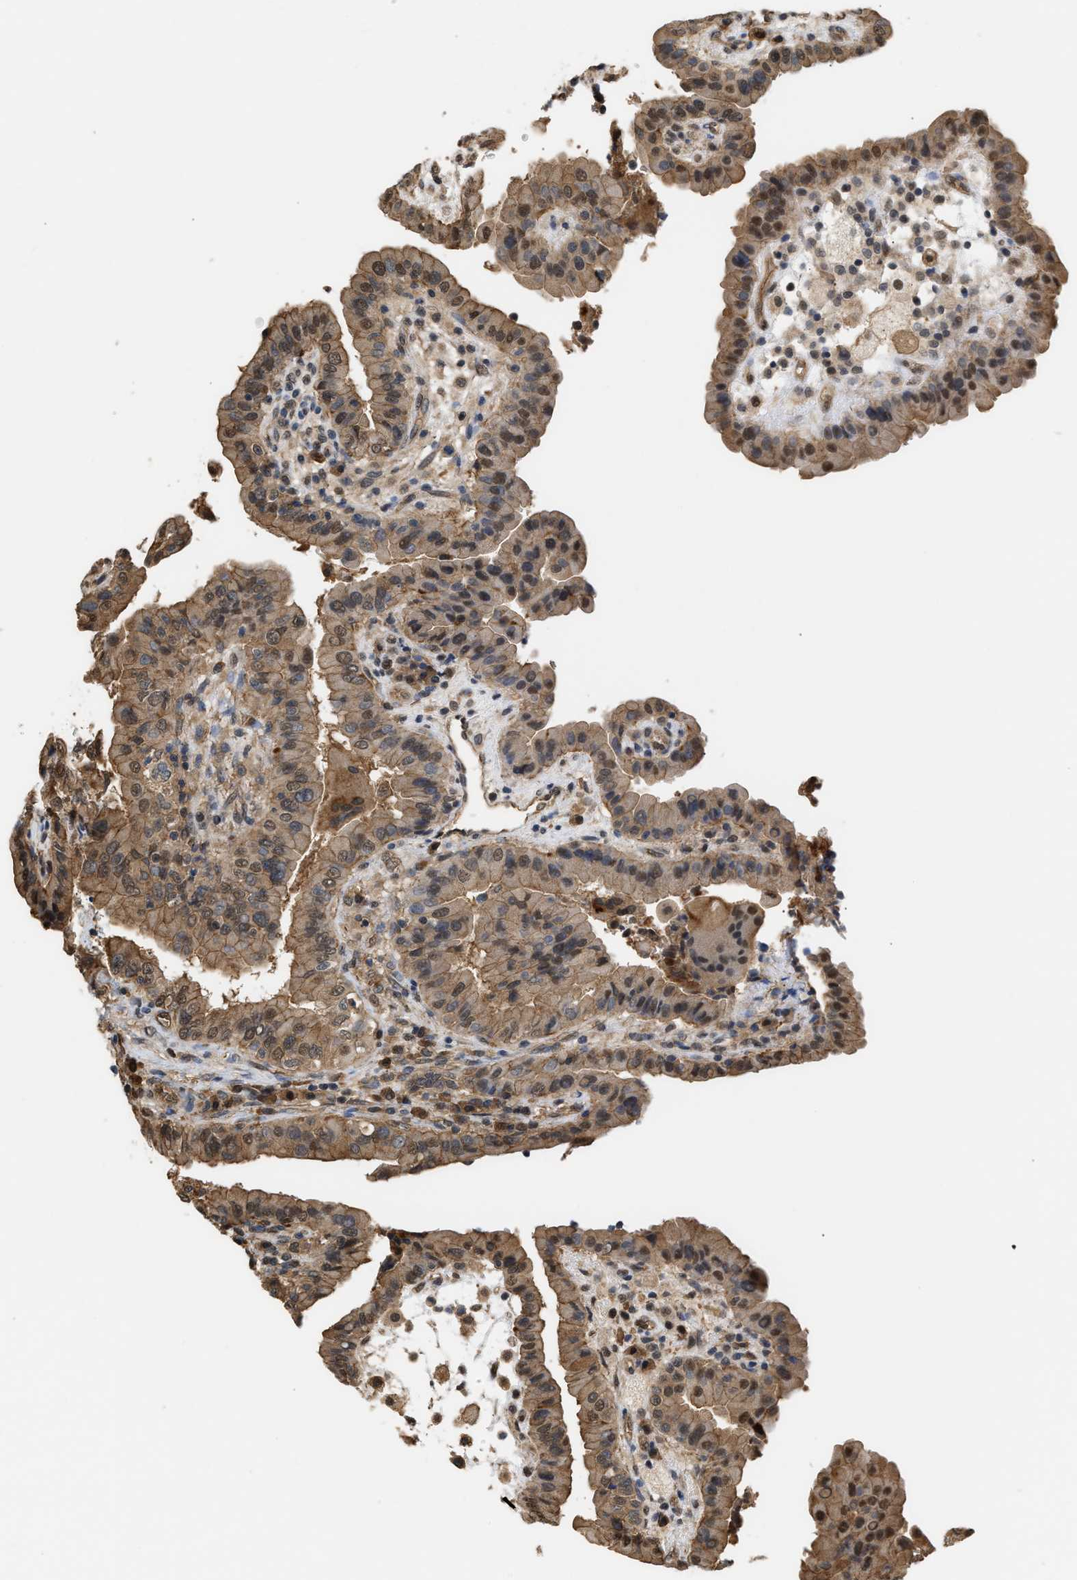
{"staining": {"intensity": "moderate", "quantity": ">75%", "location": "nuclear"}, "tissue": "thyroid cancer", "cell_type": "Tumor cells", "image_type": "cancer", "snomed": [{"axis": "morphology", "description": "Papillary adenocarcinoma, NOS"}, {"axis": "topography", "description": "Thyroid gland"}], "caption": "An image showing moderate nuclear staining in about >75% of tumor cells in thyroid papillary adenocarcinoma, as visualized by brown immunohistochemical staining.", "gene": "SCAI", "patient": {"sex": "male", "age": 33}}